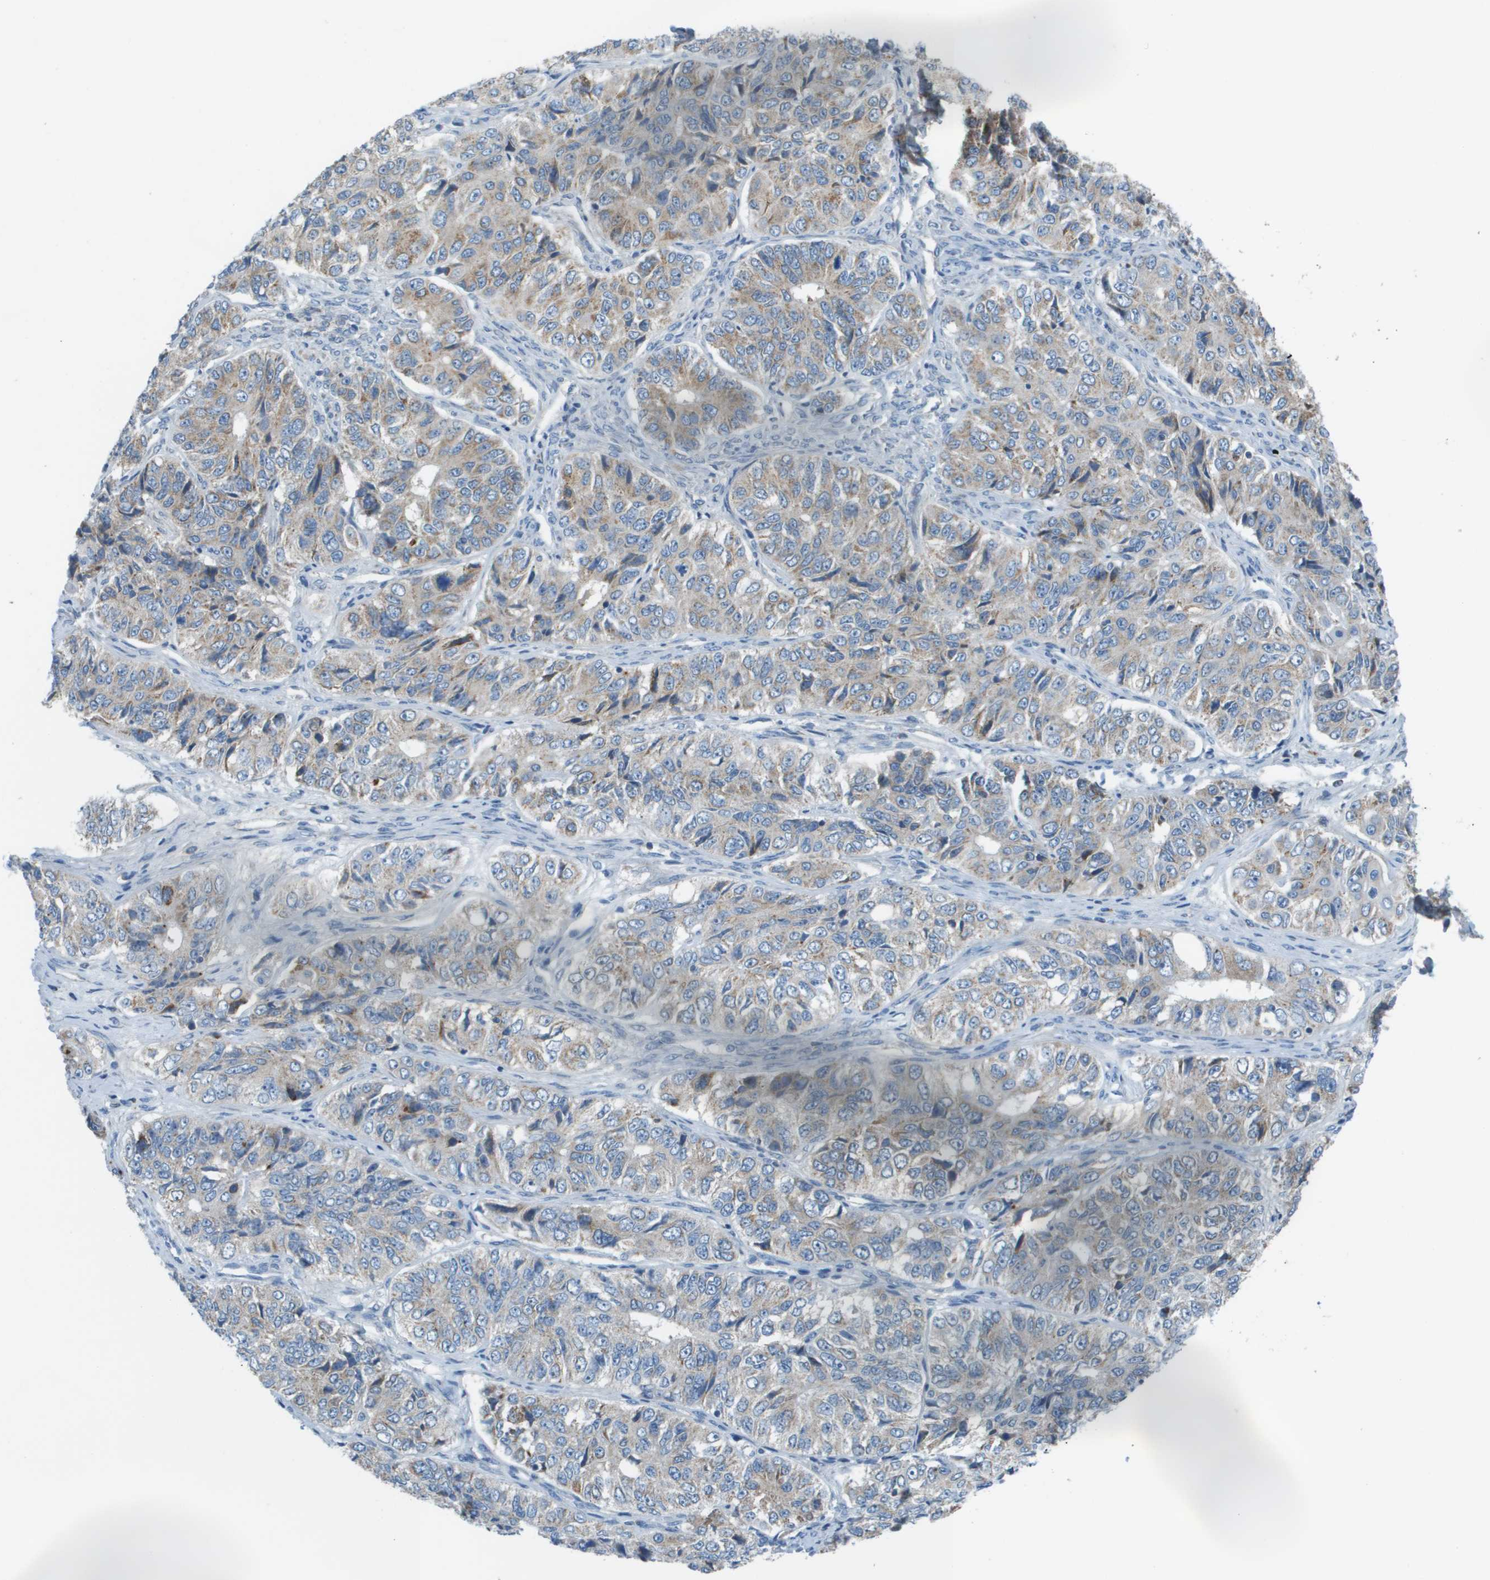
{"staining": {"intensity": "weak", "quantity": "<25%", "location": "cytoplasmic/membranous"}, "tissue": "ovarian cancer", "cell_type": "Tumor cells", "image_type": "cancer", "snomed": [{"axis": "morphology", "description": "Carcinoma, endometroid"}, {"axis": "topography", "description": "Ovary"}], "caption": "A micrograph of human ovarian cancer (endometroid carcinoma) is negative for staining in tumor cells.", "gene": "GALNT6", "patient": {"sex": "female", "age": 51}}